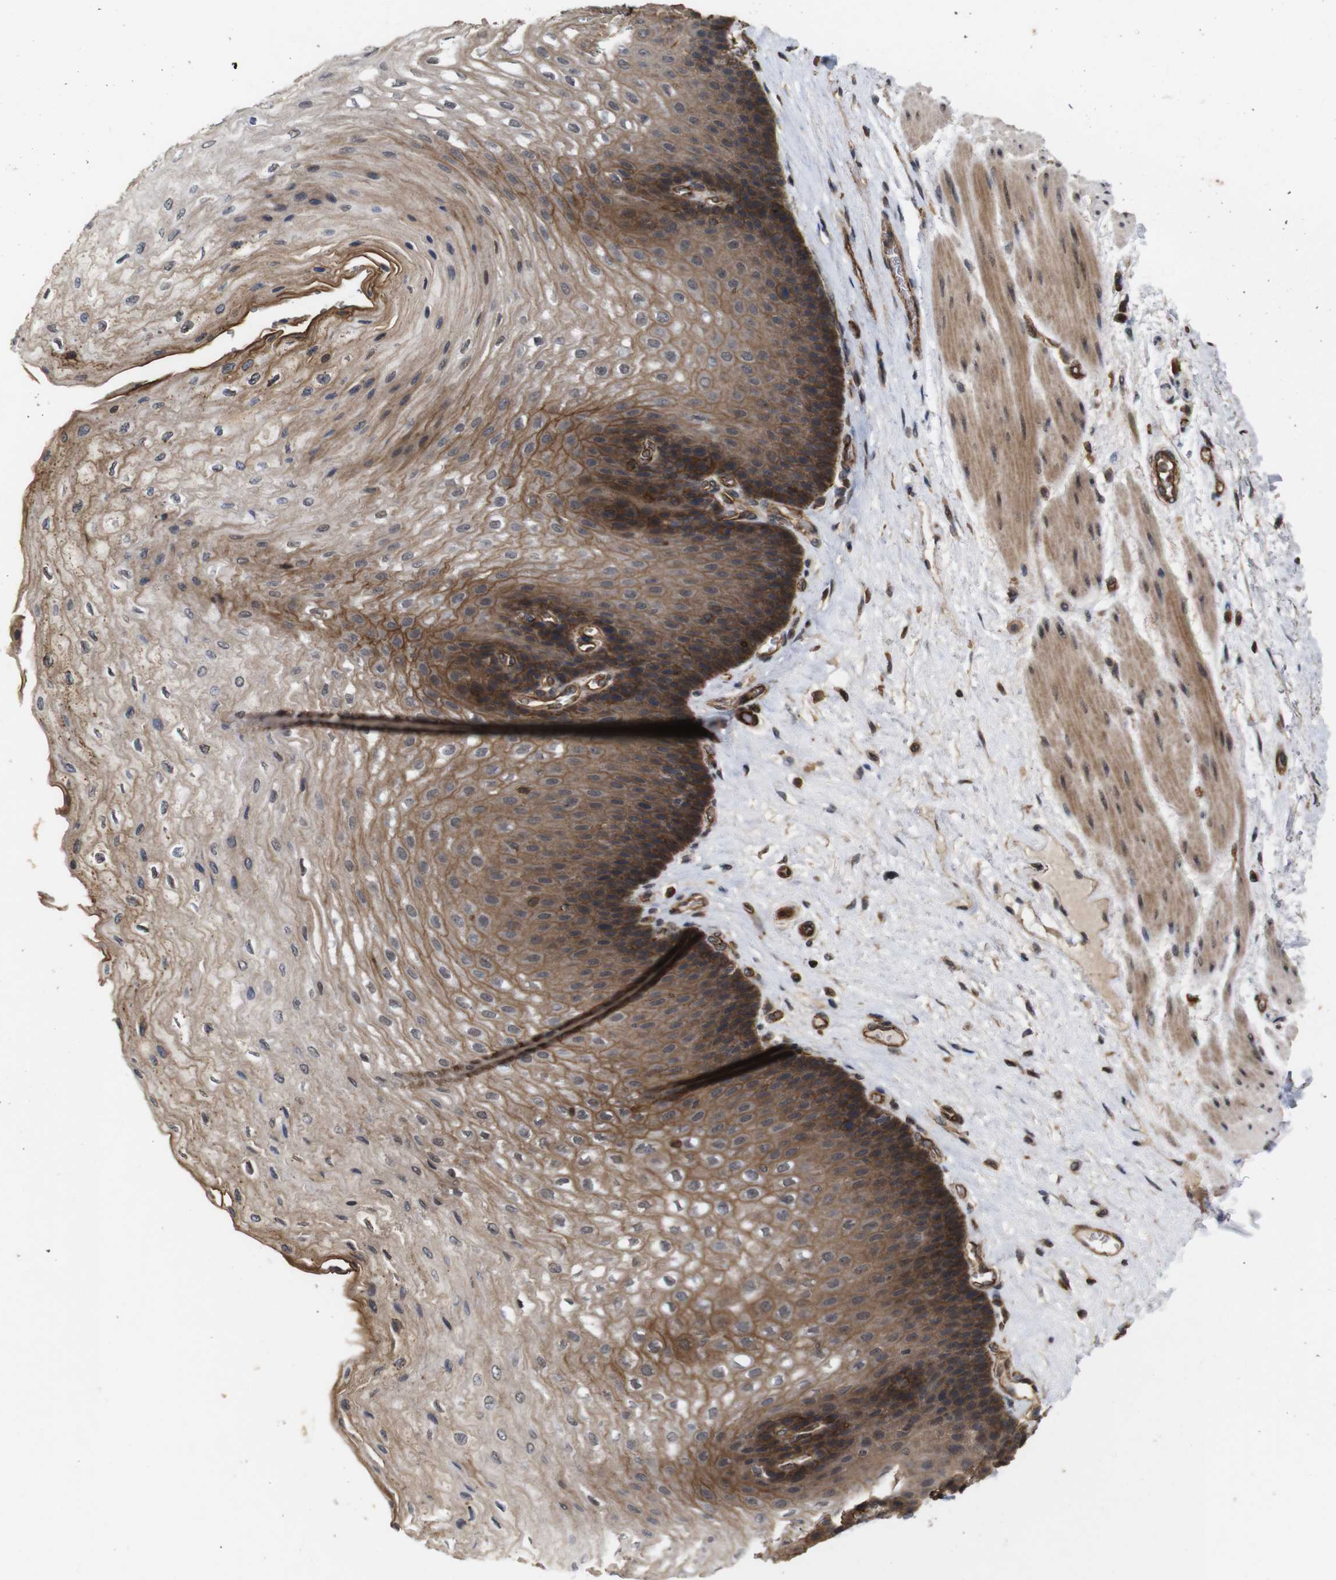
{"staining": {"intensity": "moderate", "quantity": ">75%", "location": "cytoplasmic/membranous"}, "tissue": "esophagus", "cell_type": "Squamous epithelial cells", "image_type": "normal", "snomed": [{"axis": "morphology", "description": "Normal tissue, NOS"}, {"axis": "topography", "description": "Esophagus"}], "caption": "Immunohistochemistry (IHC) of normal human esophagus shows medium levels of moderate cytoplasmic/membranous staining in about >75% of squamous epithelial cells. The protein of interest is shown in brown color, while the nuclei are stained blue.", "gene": "NANOS1", "patient": {"sex": "female", "age": 72}}